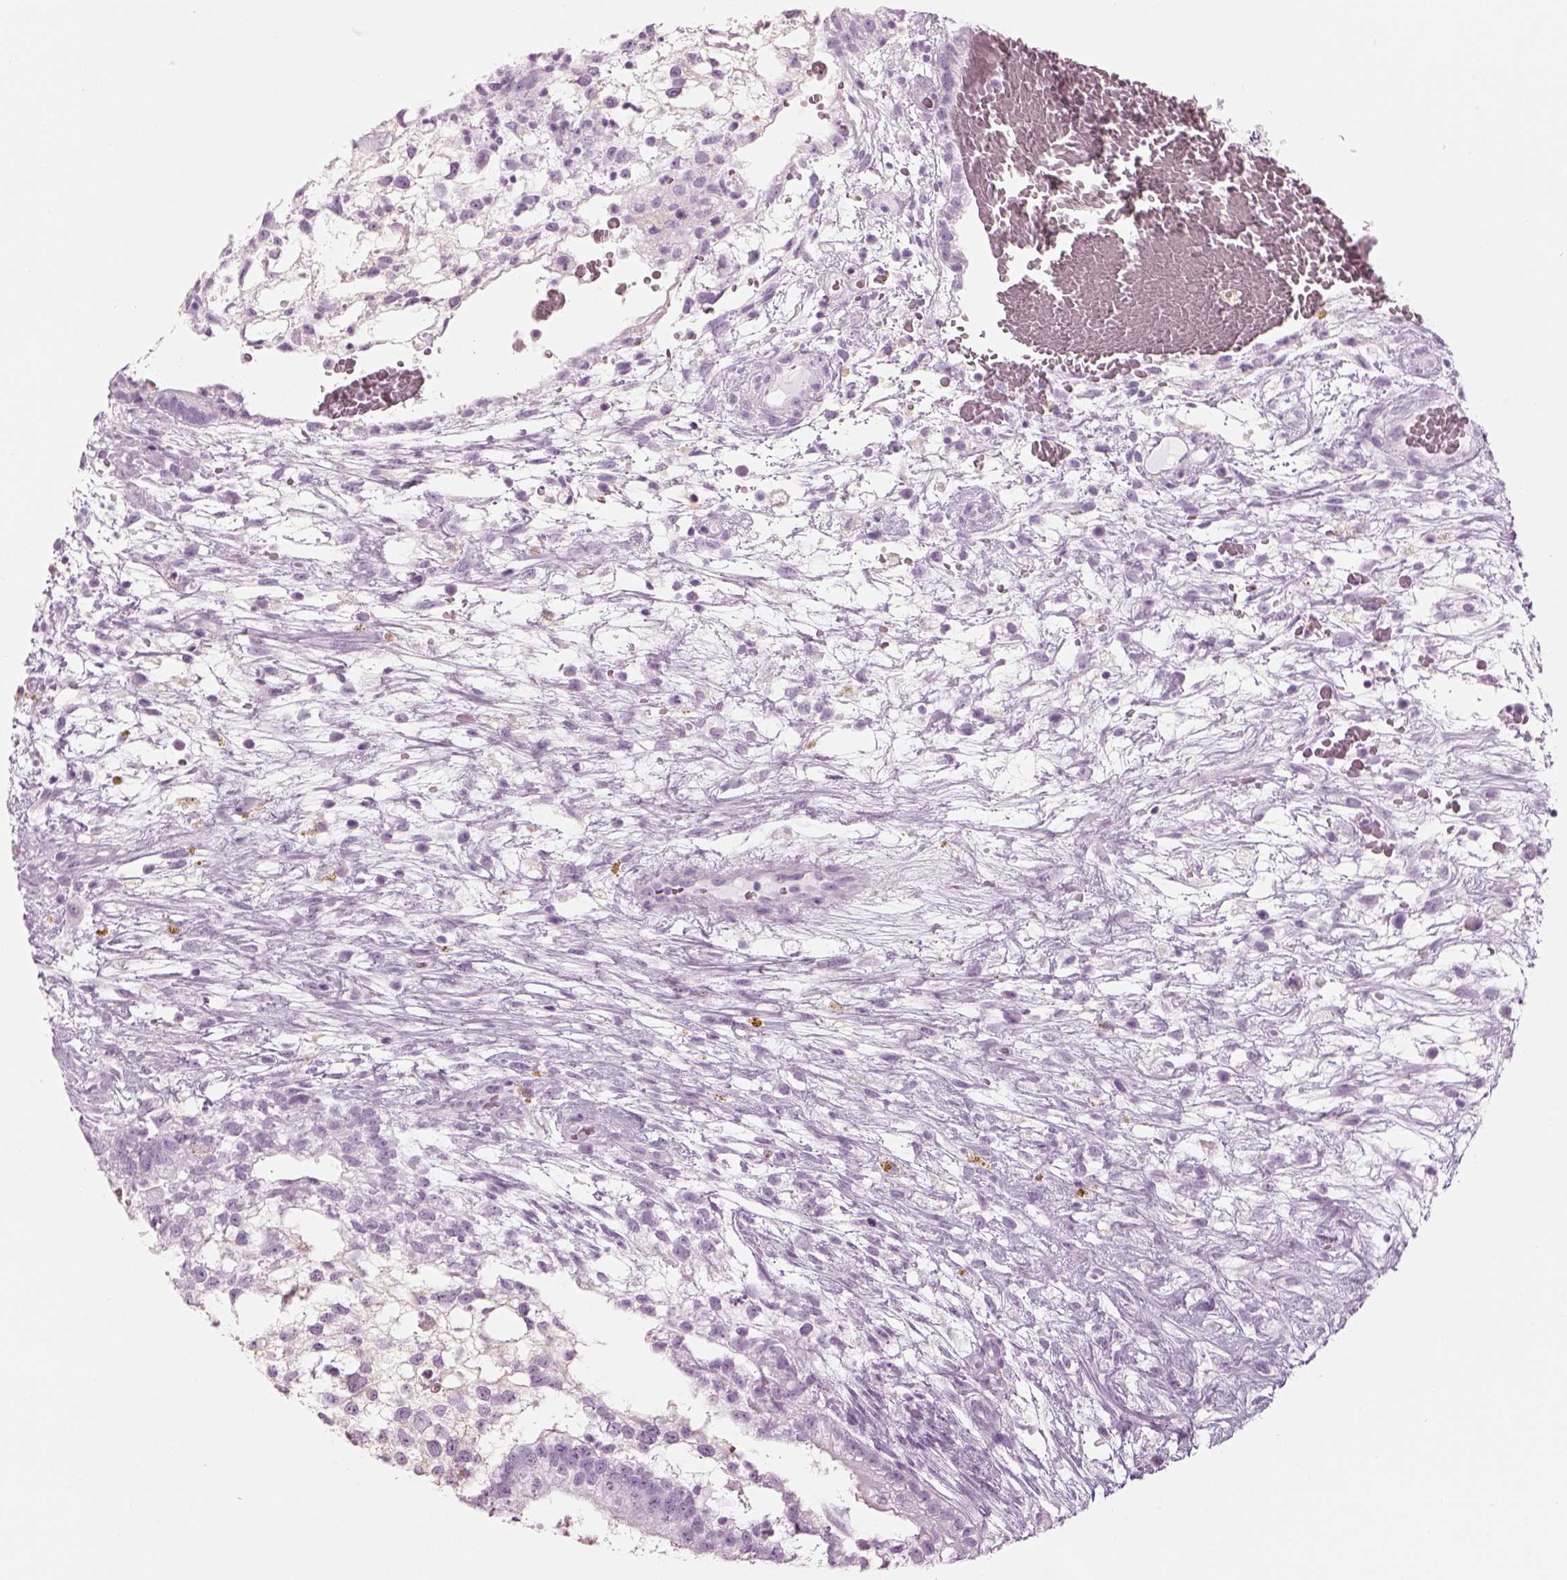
{"staining": {"intensity": "negative", "quantity": "none", "location": "none"}, "tissue": "testis cancer", "cell_type": "Tumor cells", "image_type": "cancer", "snomed": [{"axis": "morphology", "description": "Normal tissue, NOS"}, {"axis": "morphology", "description": "Carcinoma, Embryonal, NOS"}, {"axis": "topography", "description": "Testis"}], "caption": "Tumor cells show no significant protein staining in testis cancer (embryonal carcinoma).", "gene": "SAG", "patient": {"sex": "male", "age": 32}}